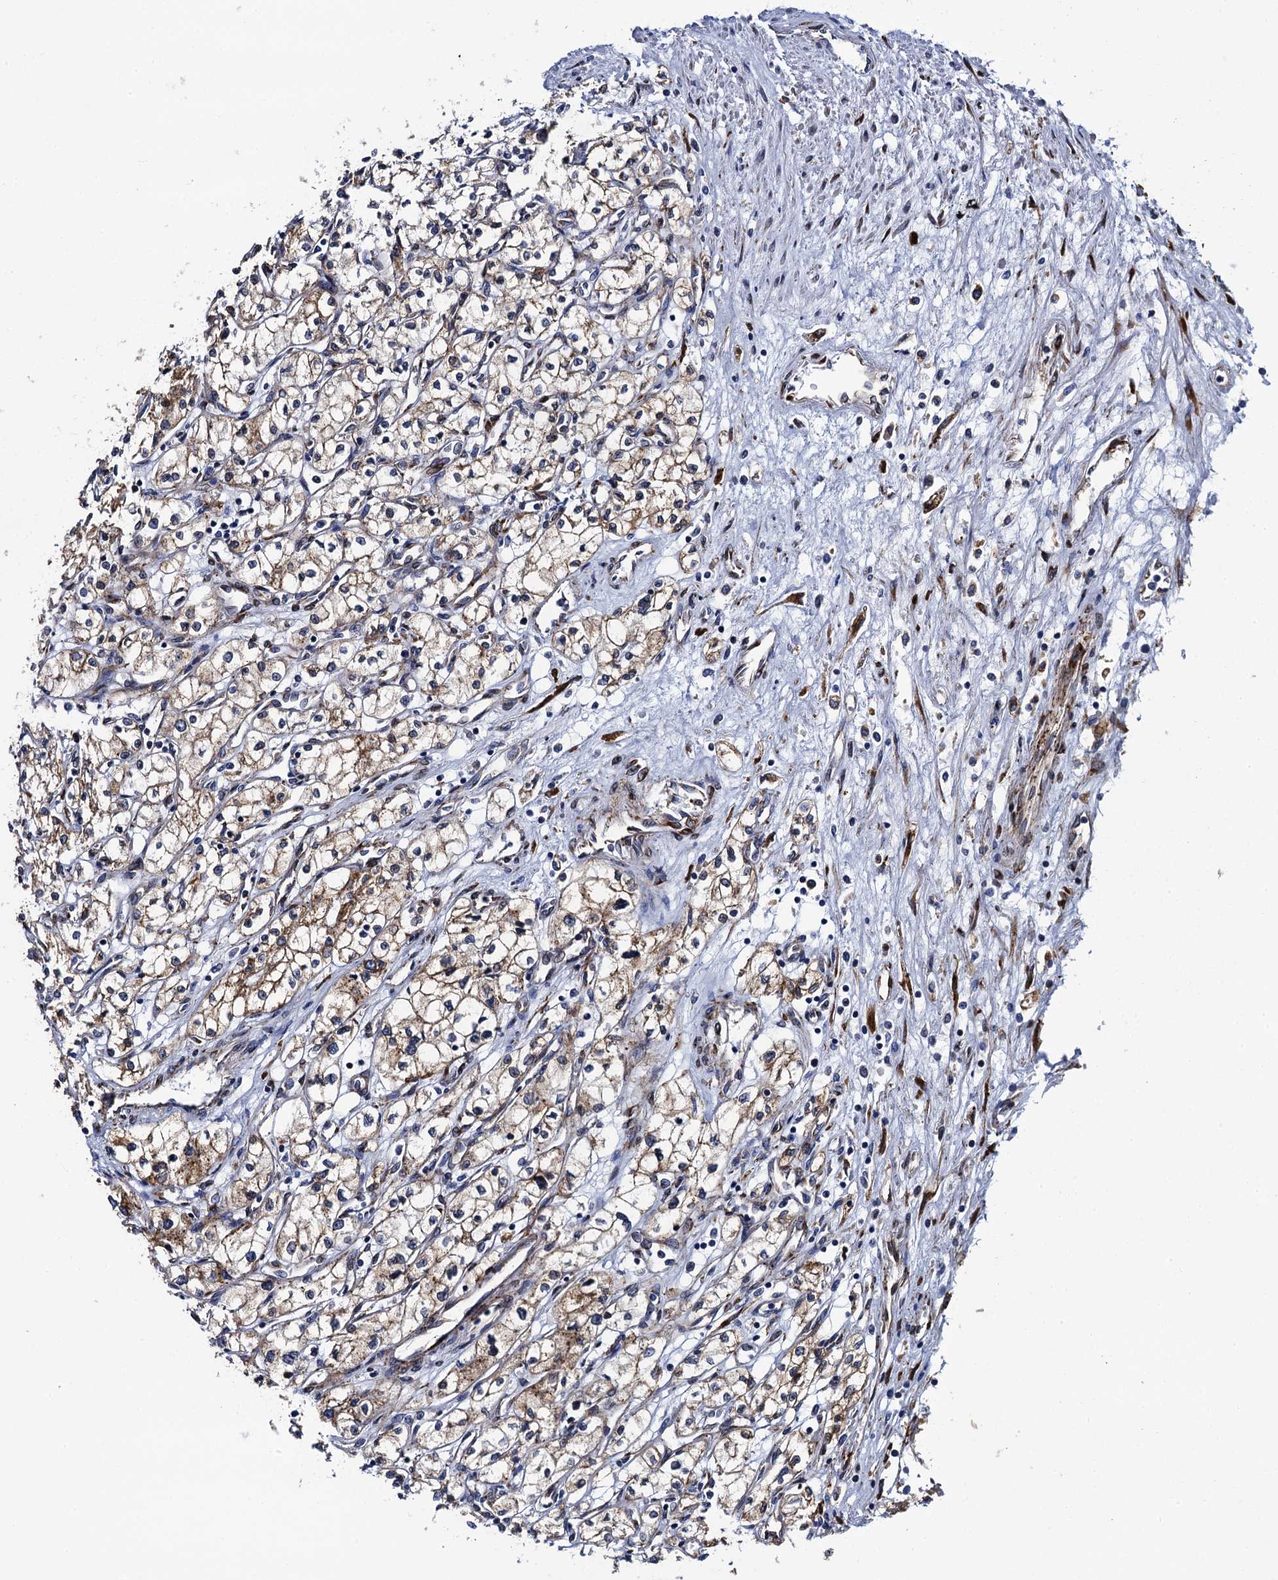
{"staining": {"intensity": "moderate", "quantity": "25%-75%", "location": "cytoplasmic/membranous"}, "tissue": "renal cancer", "cell_type": "Tumor cells", "image_type": "cancer", "snomed": [{"axis": "morphology", "description": "Adenocarcinoma, NOS"}, {"axis": "topography", "description": "Kidney"}], "caption": "Protein expression by immunohistochemistry (IHC) exhibits moderate cytoplasmic/membranous expression in about 25%-75% of tumor cells in renal cancer. (IHC, brightfield microscopy, high magnification).", "gene": "POGLUT3", "patient": {"sex": "male", "age": 59}}